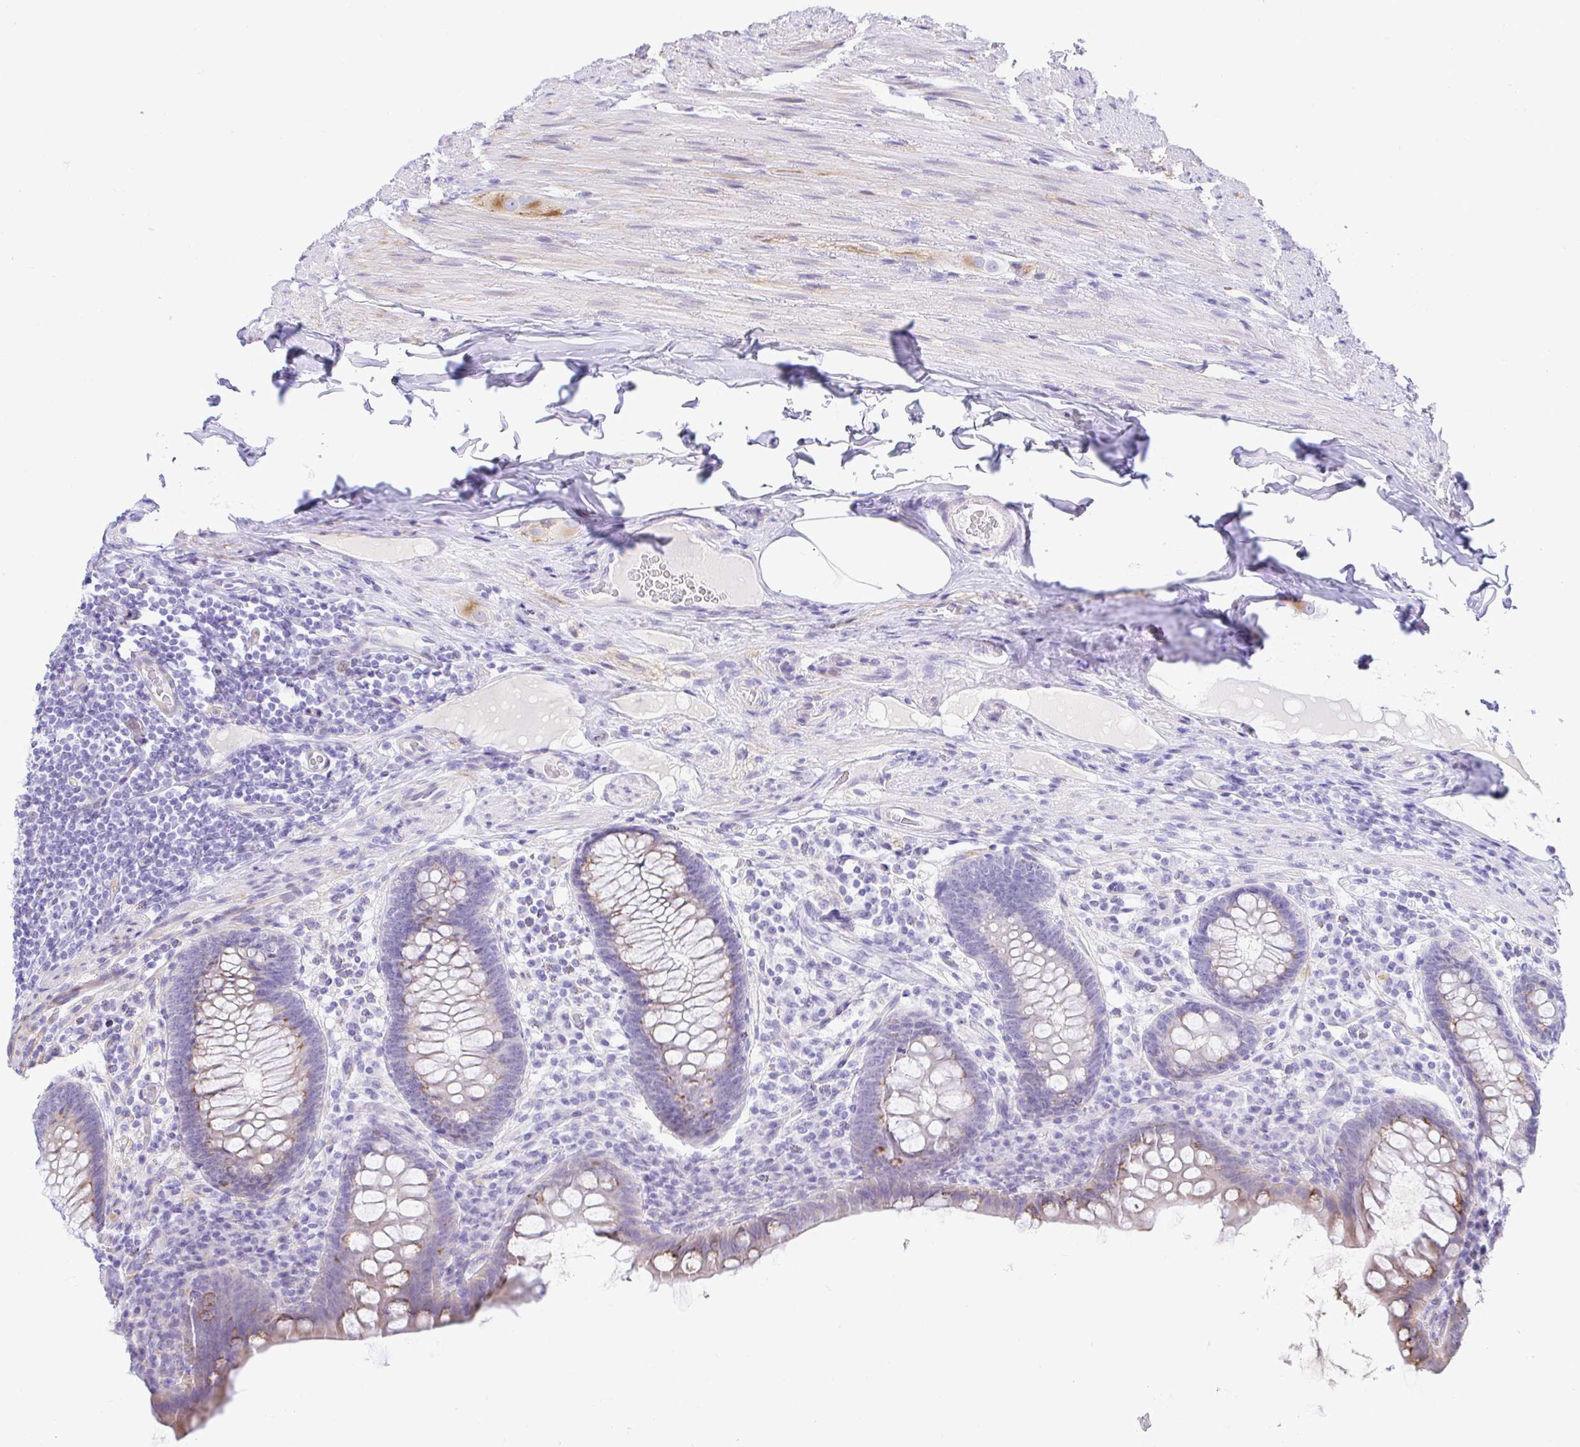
{"staining": {"intensity": "weak", "quantity": "<25%", "location": "cytoplasmic/membranous"}, "tissue": "appendix", "cell_type": "Glandular cells", "image_type": "normal", "snomed": [{"axis": "morphology", "description": "Normal tissue, NOS"}, {"axis": "topography", "description": "Appendix"}], "caption": "The photomicrograph demonstrates no significant expression in glandular cells of appendix. Nuclei are stained in blue.", "gene": "PINLYP", "patient": {"sex": "male", "age": 71}}